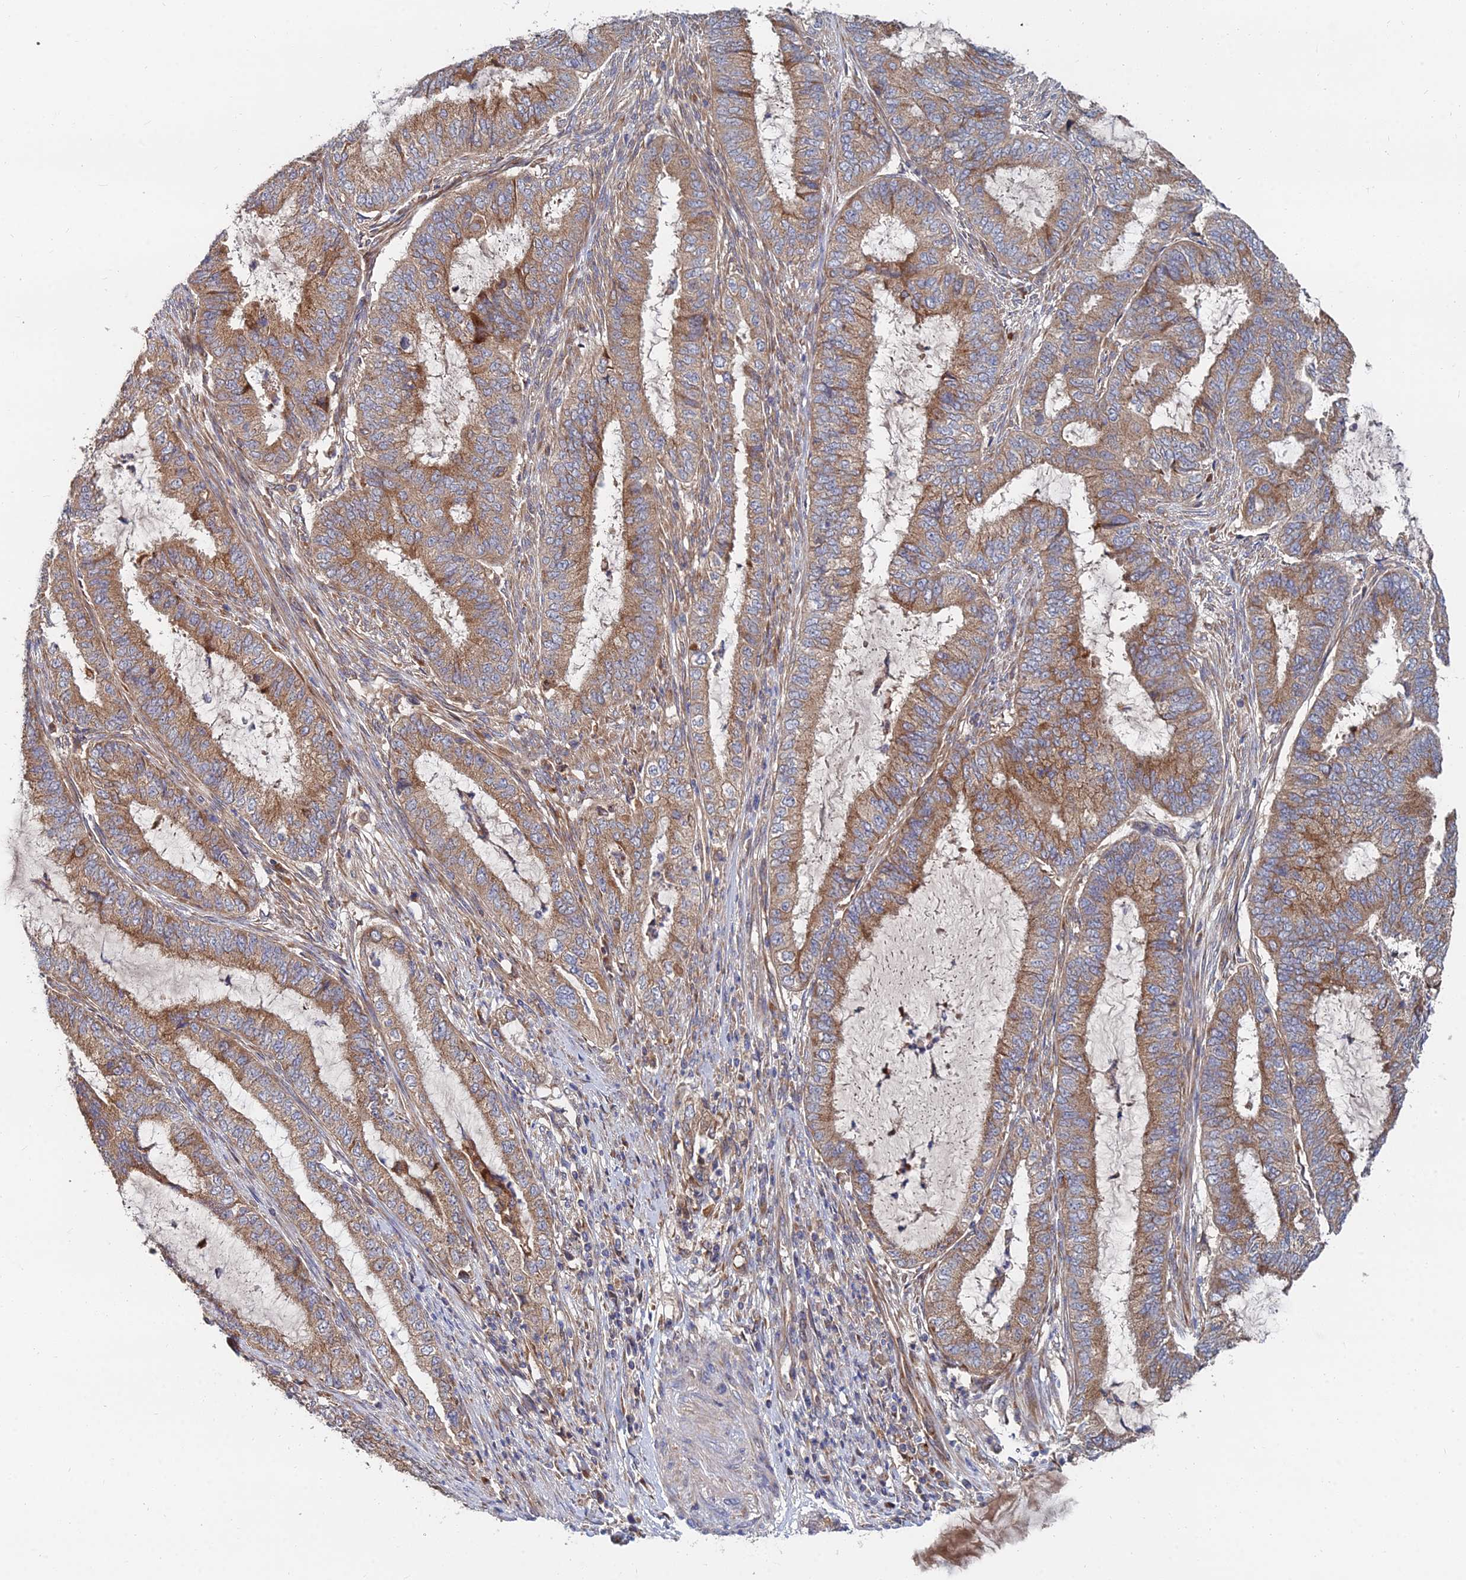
{"staining": {"intensity": "moderate", "quantity": ">75%", "location": "cytoplasmic/membranous"}, "tissue": "endometrial cancer", "cell_type": "Tumor cells", "image_type": "cancer", "snomed": [{"axis": "morphology", "description": "Adenocarcinoma, NOS"}, {"axis": "topography", "description": "Endometrium"}], "caption": "A brown stain shows moderate cytoplasmic/membranous positivity of a protein in endometrial cancer (adenocarcinoma) tumor cells.", "gene": "CCZ1", "patient": {"sex": "female", "age": 51}}